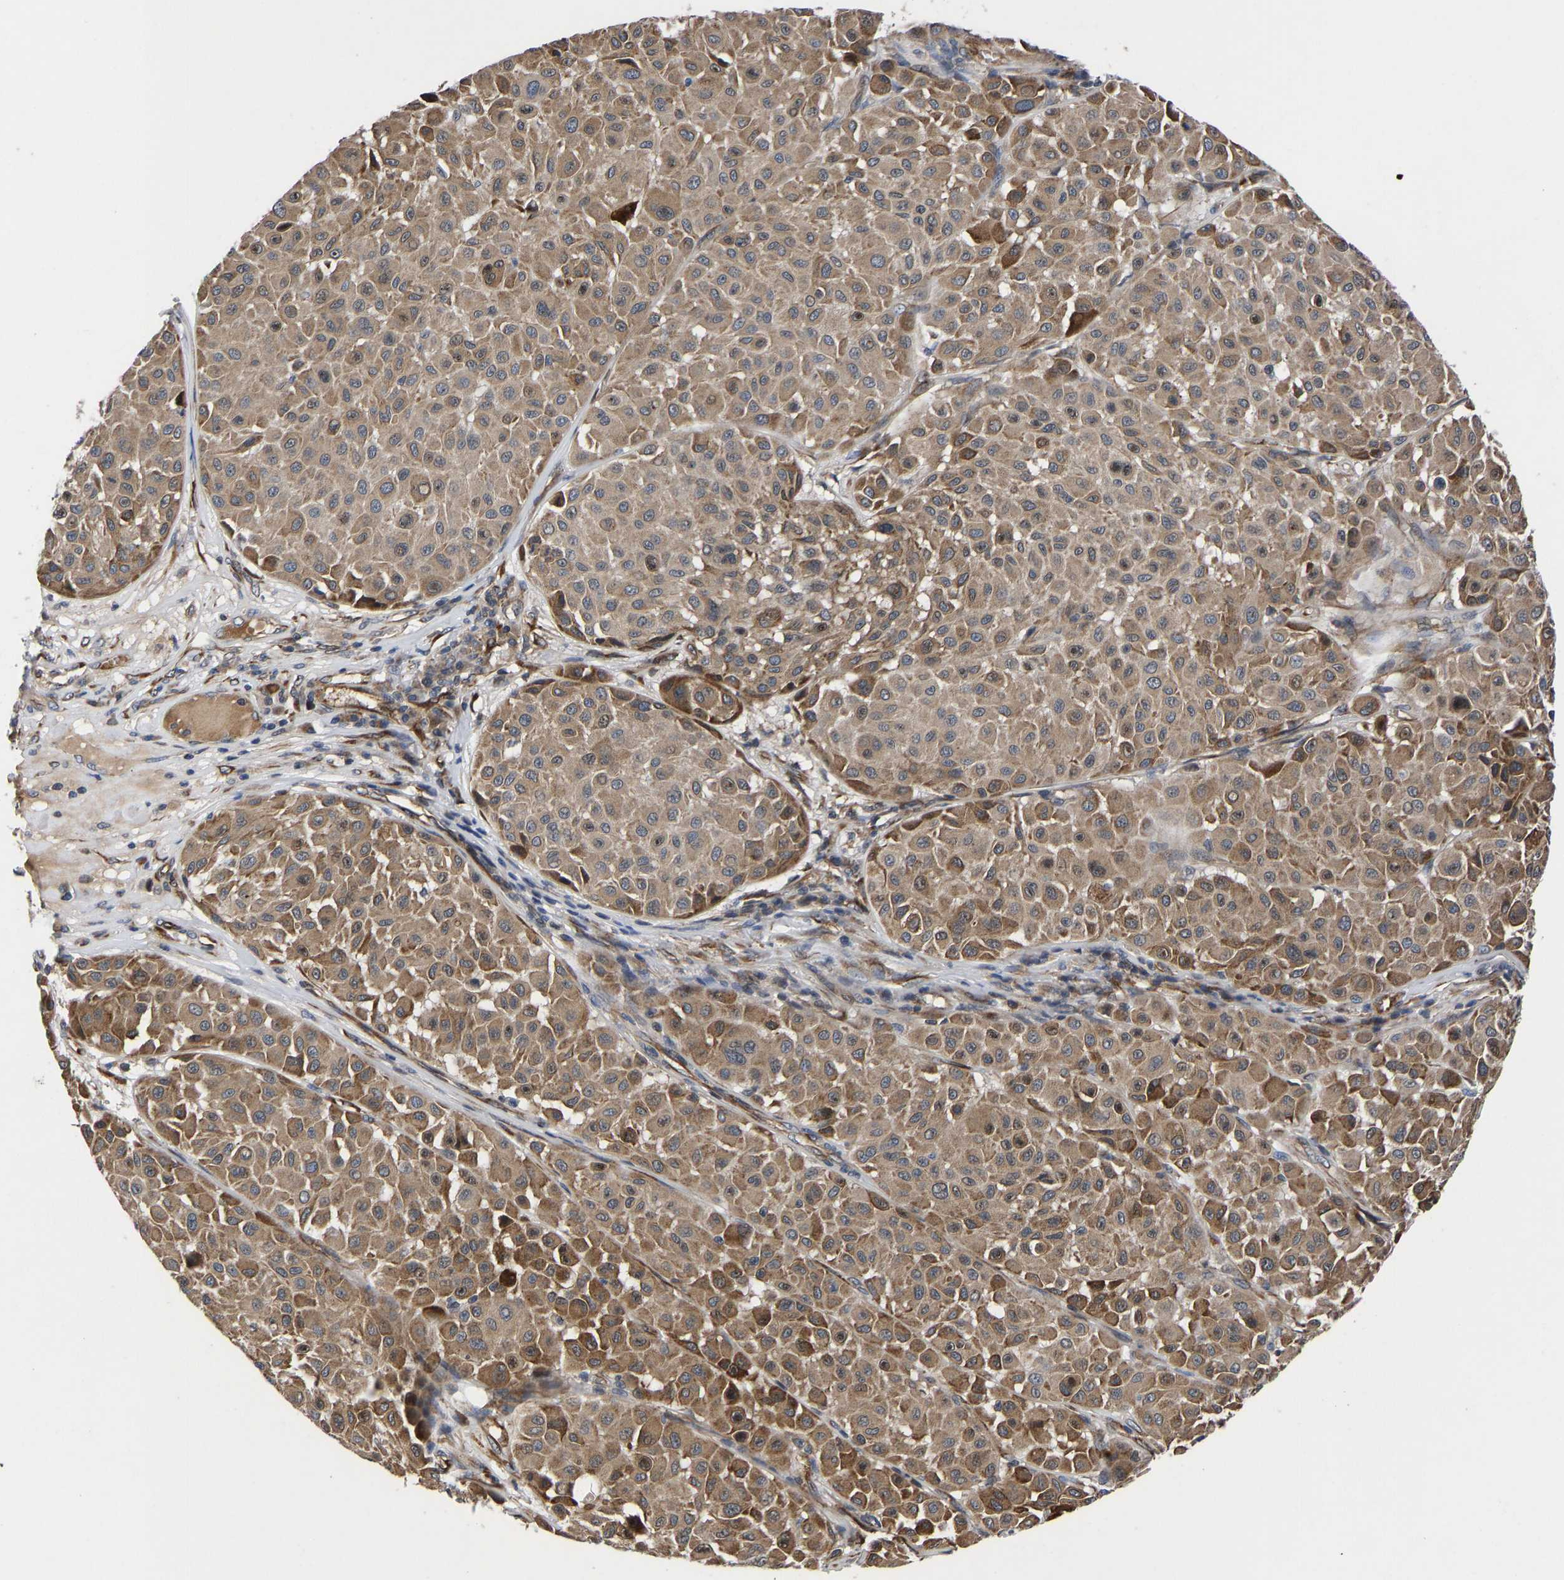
{"staining": {"intensity": "moderate", "quantity": ">75%", "location": "cytoplasmic/membranous"}, "tissue": "melanoma", "cell_type": "Tumor cells", "image_type": "cancer", "snomed": [{"axis": "morphology", "description": "Malignant melanoma, Metastatic site"}, {"axis": "topography", "description": "Soft tissue"}], "caption": "Protein staining exhibits moderate cytoplasmic/membranous staining in approximately >75% of tumor cells in malignant melanoma (metastatic site).", "gene": "FRRS1", "patient": {"sex": "male", "age": 41}}